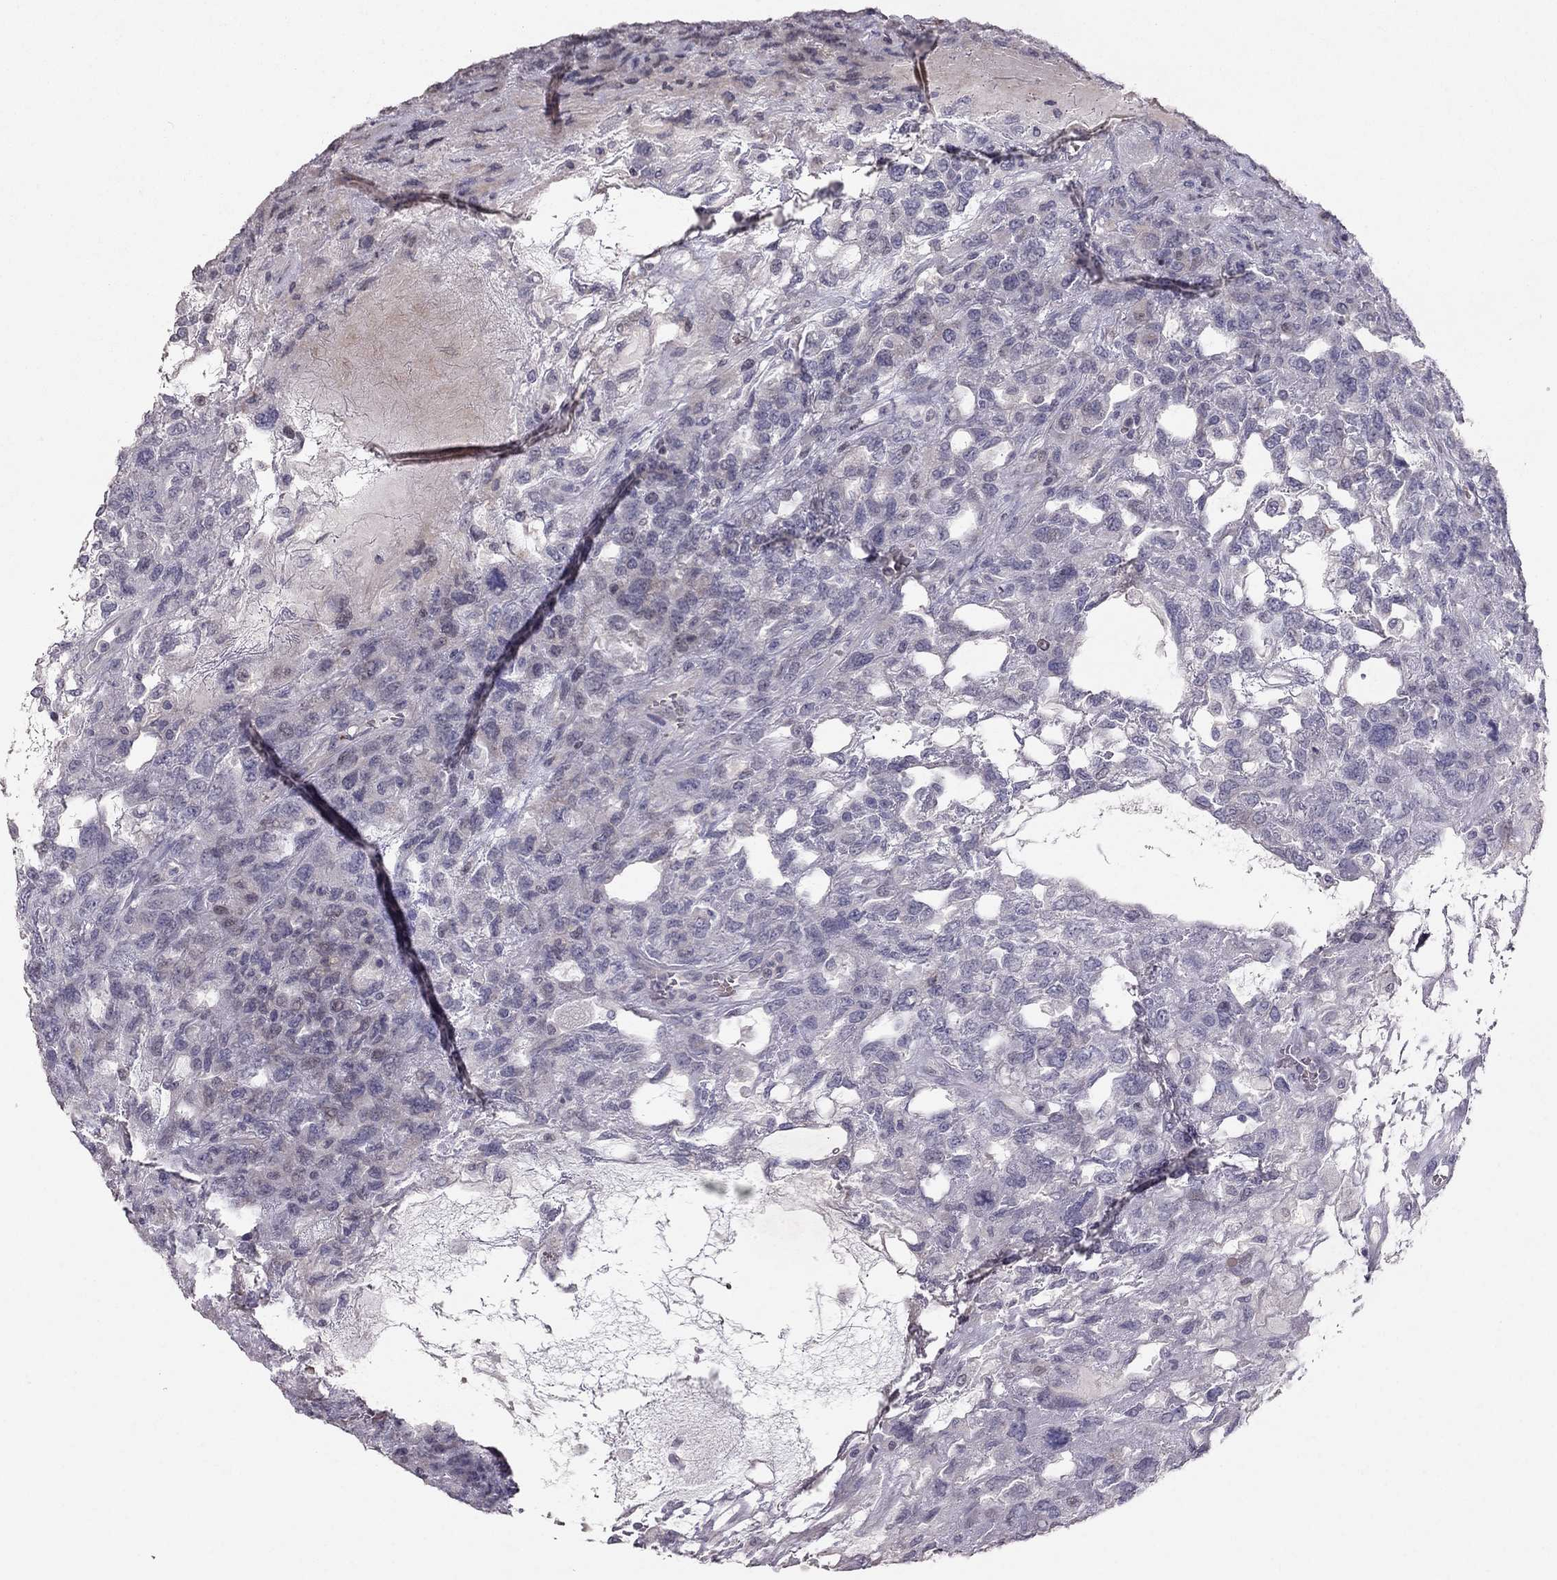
{"staining": {"intensity": "negative", "quantity": "none", "location": "none"}, "tissue": "testis cancer", "cell_type": "Tumor cells", "image_type": "cancer", "snomed": [{"axis": "morphology", "description": "Seminoma, NOS"}, {"axis": "topography", "description": "Testis"}], "caption": "Photomicrograph shows no protein expression in tumor cells of testis seminoma tissue.", "gene": "TSHB", "patient": {"sex": "male", "age": 52}}